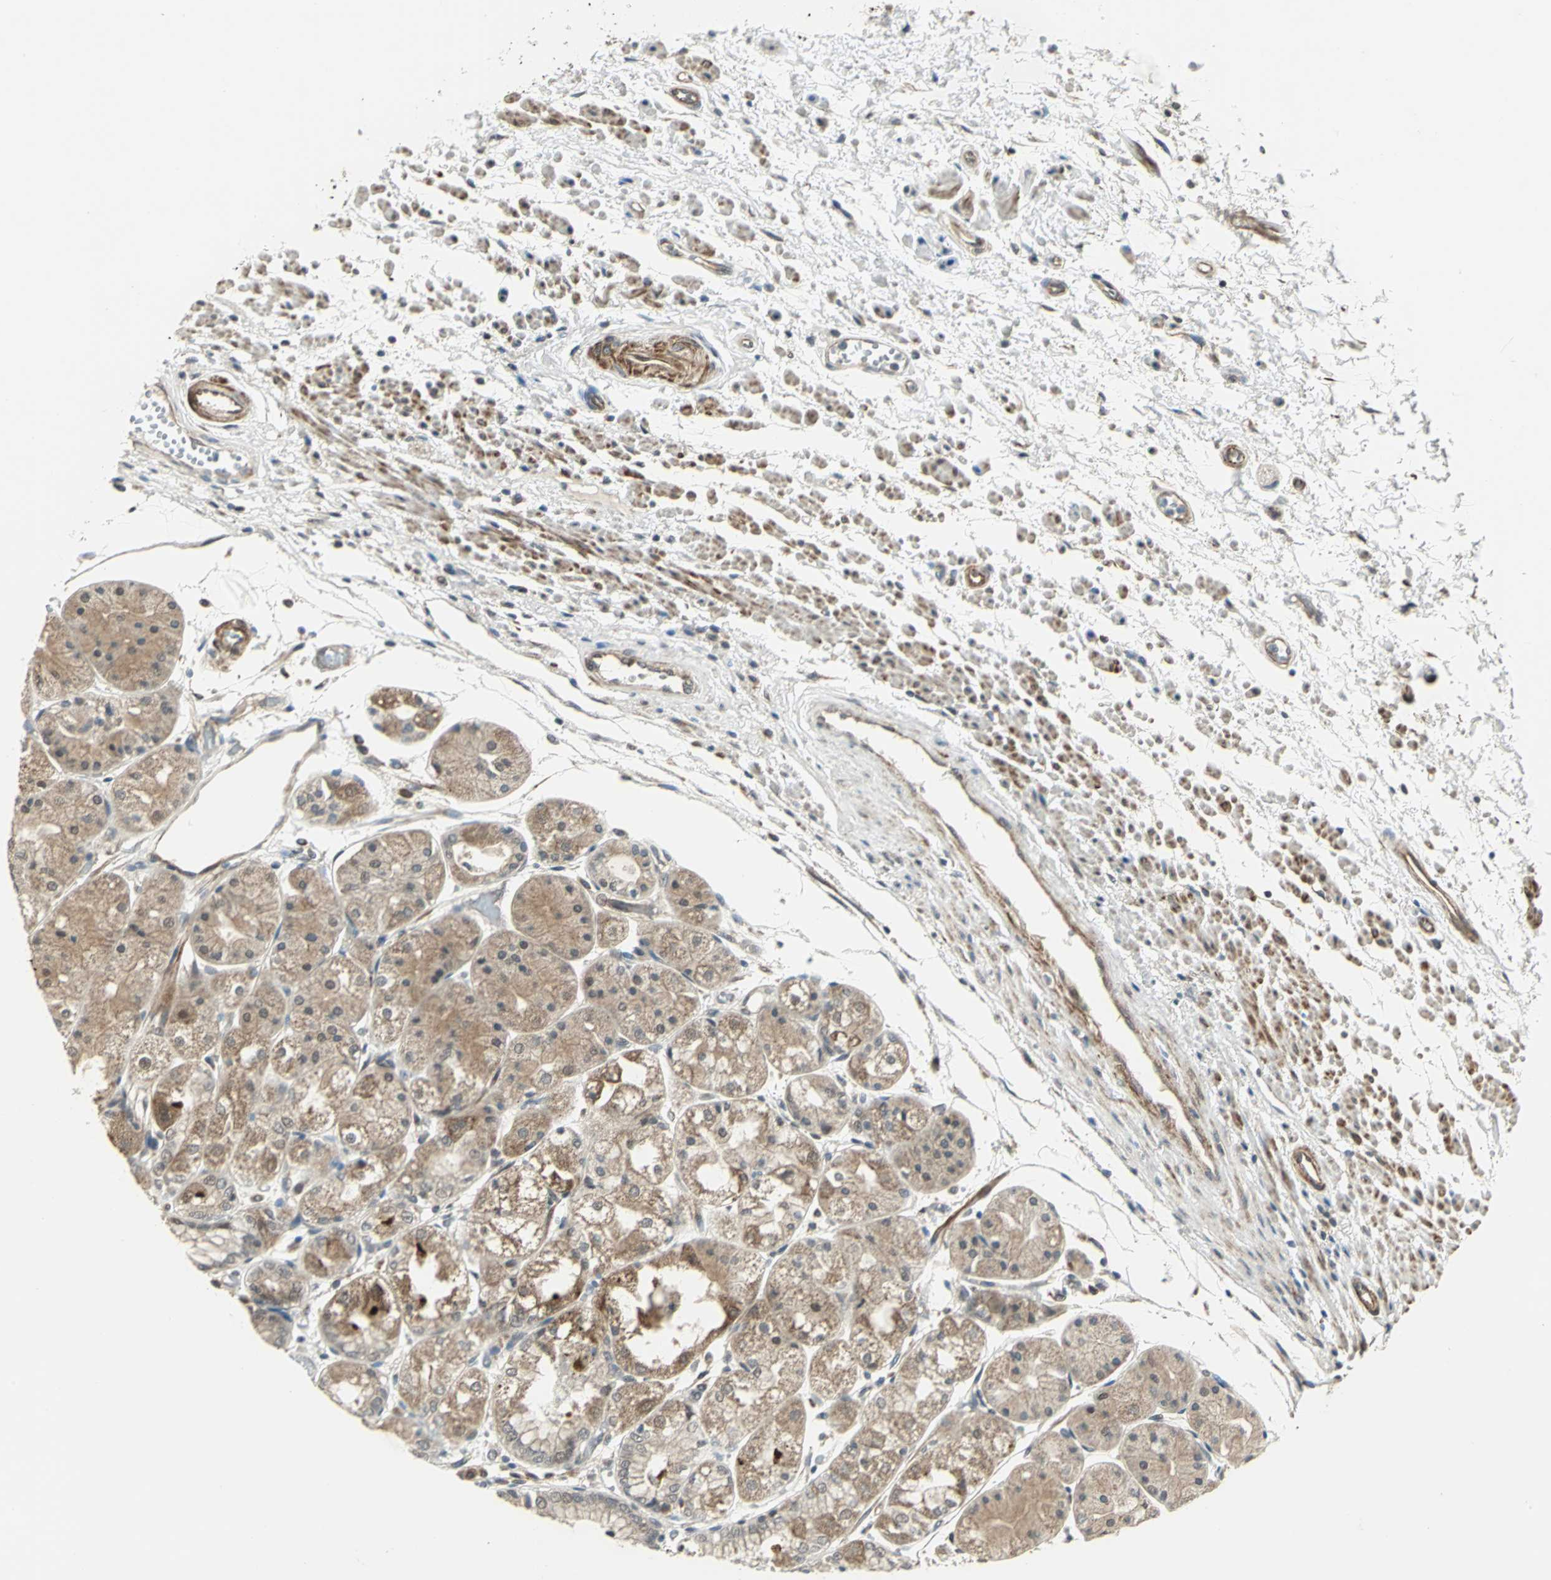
{"staining": {"intensity": "moderate", "quantity": ">75%", "location": "cytoplasmic/membranous,nuclear"}, "tissue": "stomach", "cell_type": "Glandular cells", "image_type": "normal", "snomed": [{"axis": "morphology", "description": "Normal tissue, NOS"}, {"axis": "topography", "description": "Stomach, upper"}], "caption": "Immunohistochemistry photomicrograph of unremarkable stomach: human stomach stained using IHC exhibits medium levels of moderate protein expression localized specifically in the cytoplasmic/membranous,nuclear of glandular cells, appearing as a cytoplasmic/membranous,nuclear brown color.", "gene": "PLAGL2", "patient": {"sex": "male", "age": 72}}